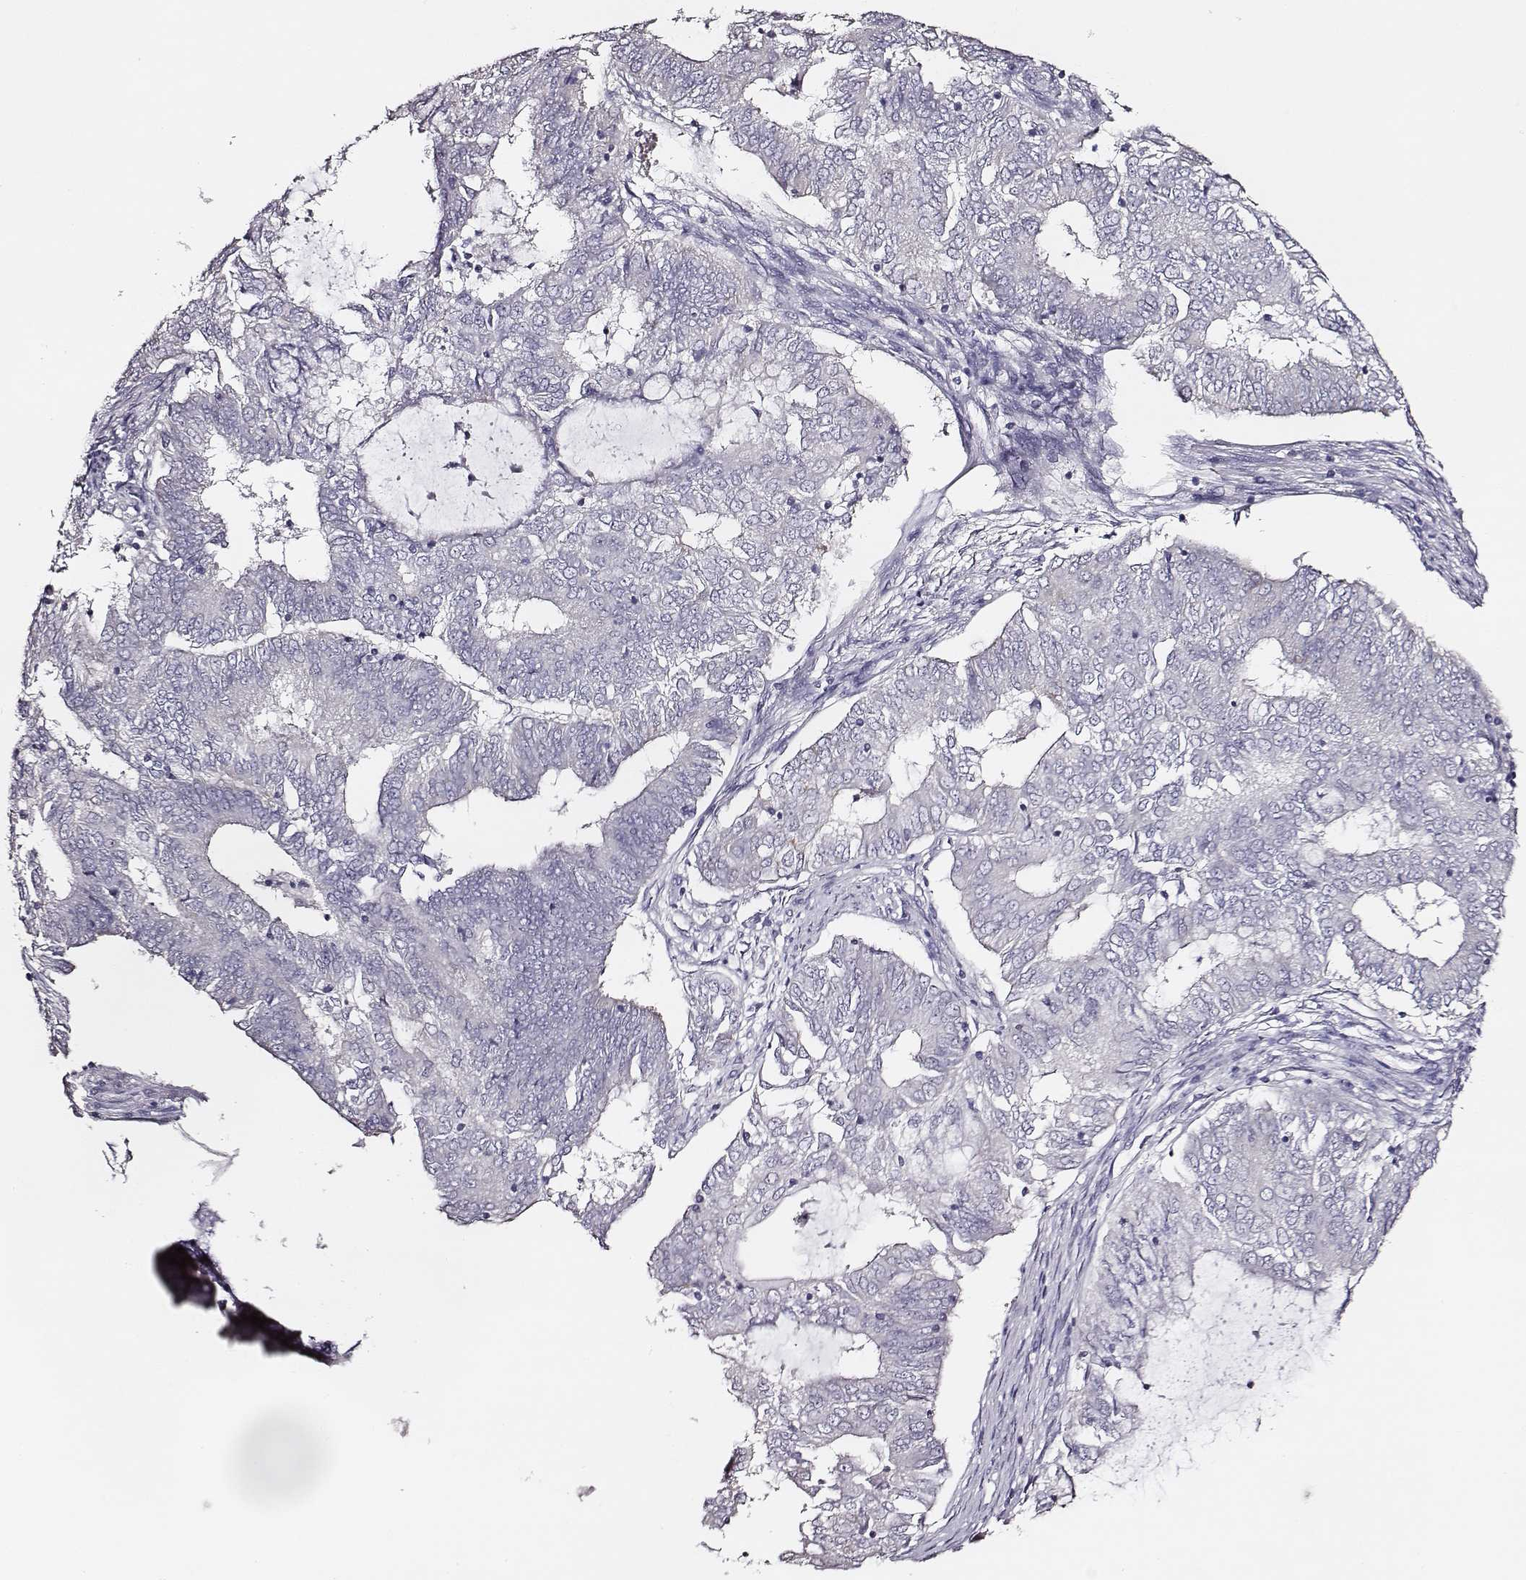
{"staining": {"intensity": "negative", "quantity": "none", "location": "none"}, "tissue": "endometrial cancer", "cell_type": "Tumor cells", "image_type": "cancer", "snomed": [{"axis": "morphology", "description": "Adenocarcinoma, NOS"}, {"axis": "topography", "description": "Endometrium"}], "caption": "A high-resolution image shows immunohistochemistry (IHC) staining of endometrial cancer (adenocarcinoma), which displays no significant expression in tumor cells.", "gene": "AADAT", "patient": {"sex": "female", "age": 62}}